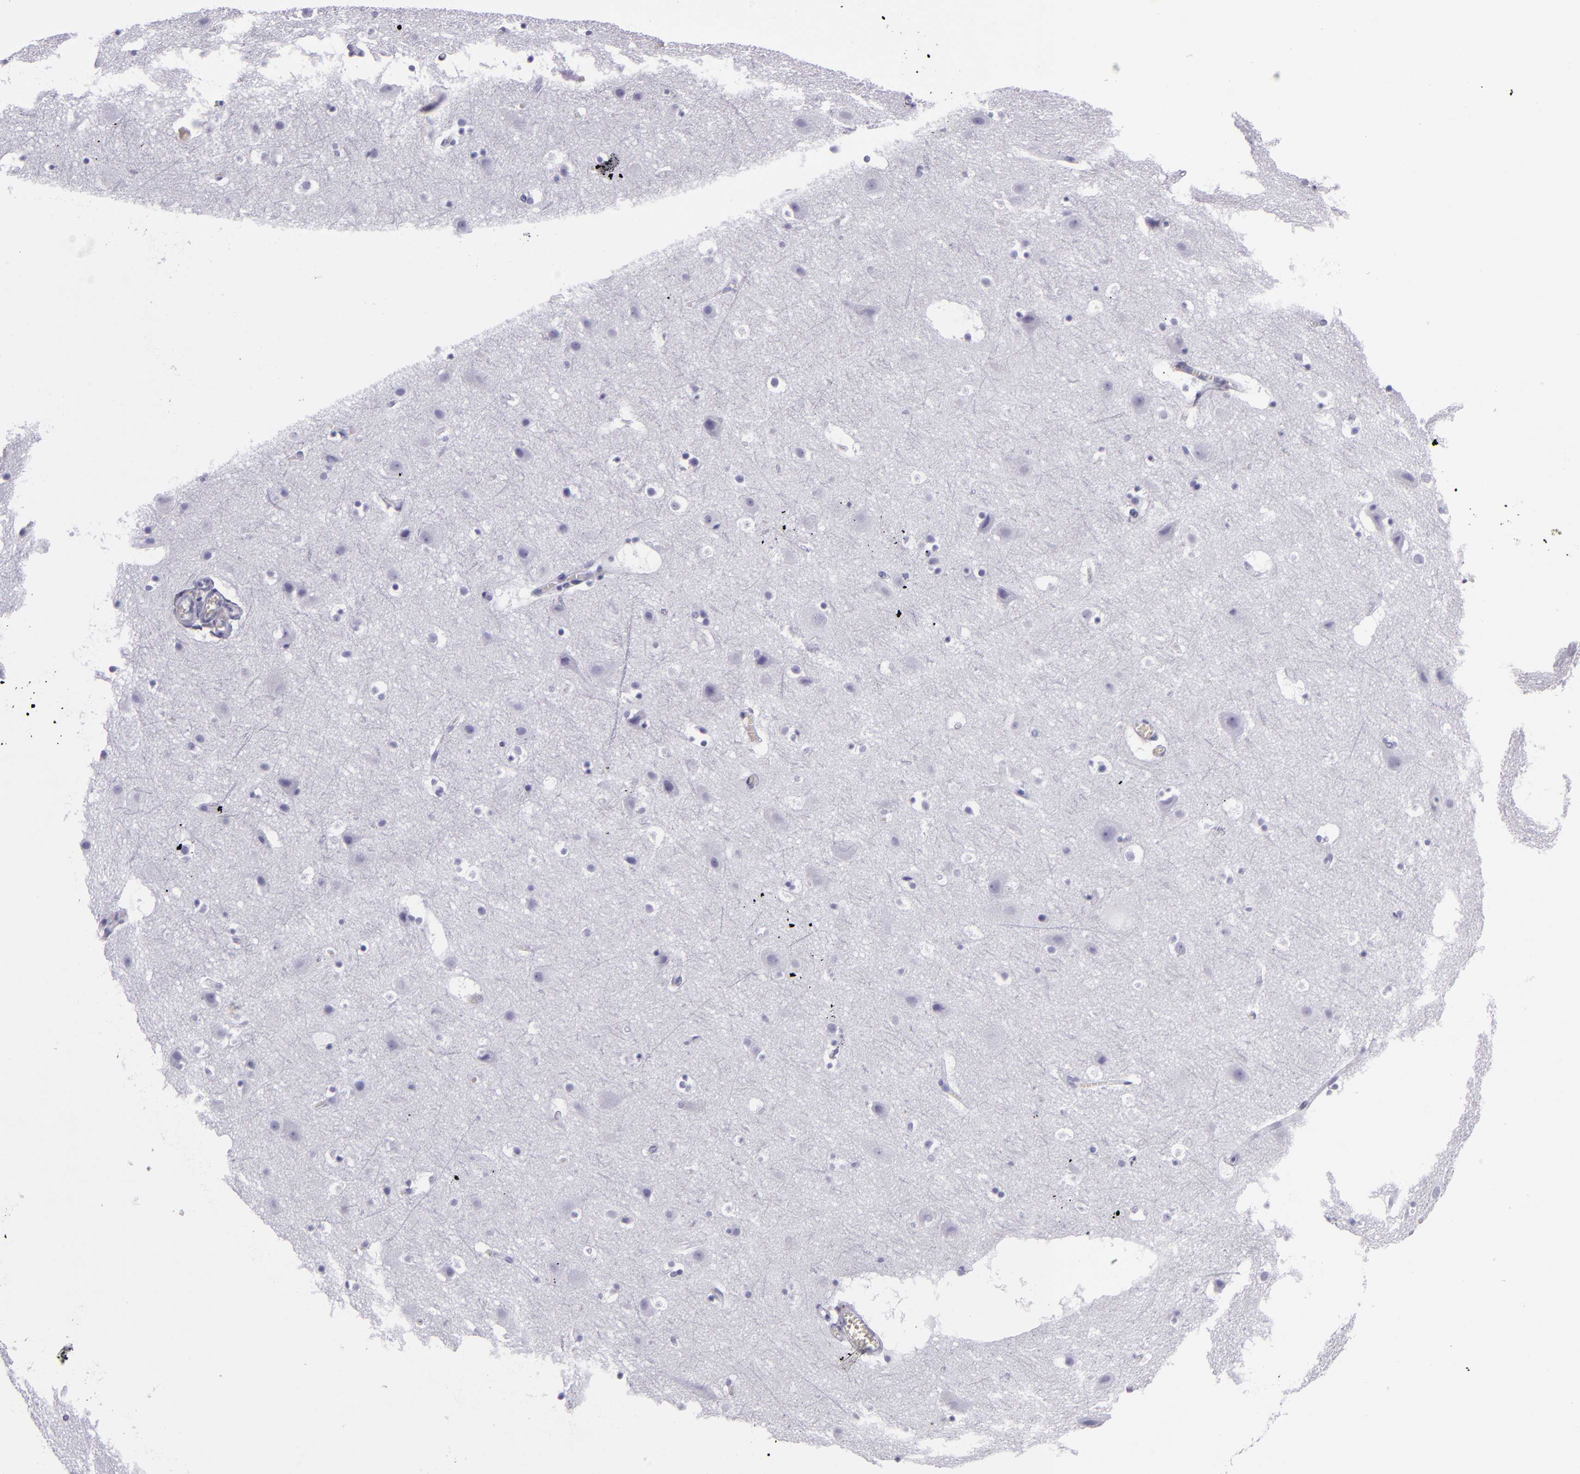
{"staining": {"intensity": "negative", "quantity": "none", "location": "none"}, "tissue": "cerebral cortex", "cell_type": "Endothelial cells", "image_type": "normal", "snomed": [{"axis": "morphology", "description": "Normal tissue, NOS"}, {"axis": "topography", "description": "Cerebral cortex"}], "caption": "Immunohistochemistry of benign human cerebral cortex shows no expression in endothelial cells.", "gene": "CR2", "patient": {"sex": "male", "age": 45}}